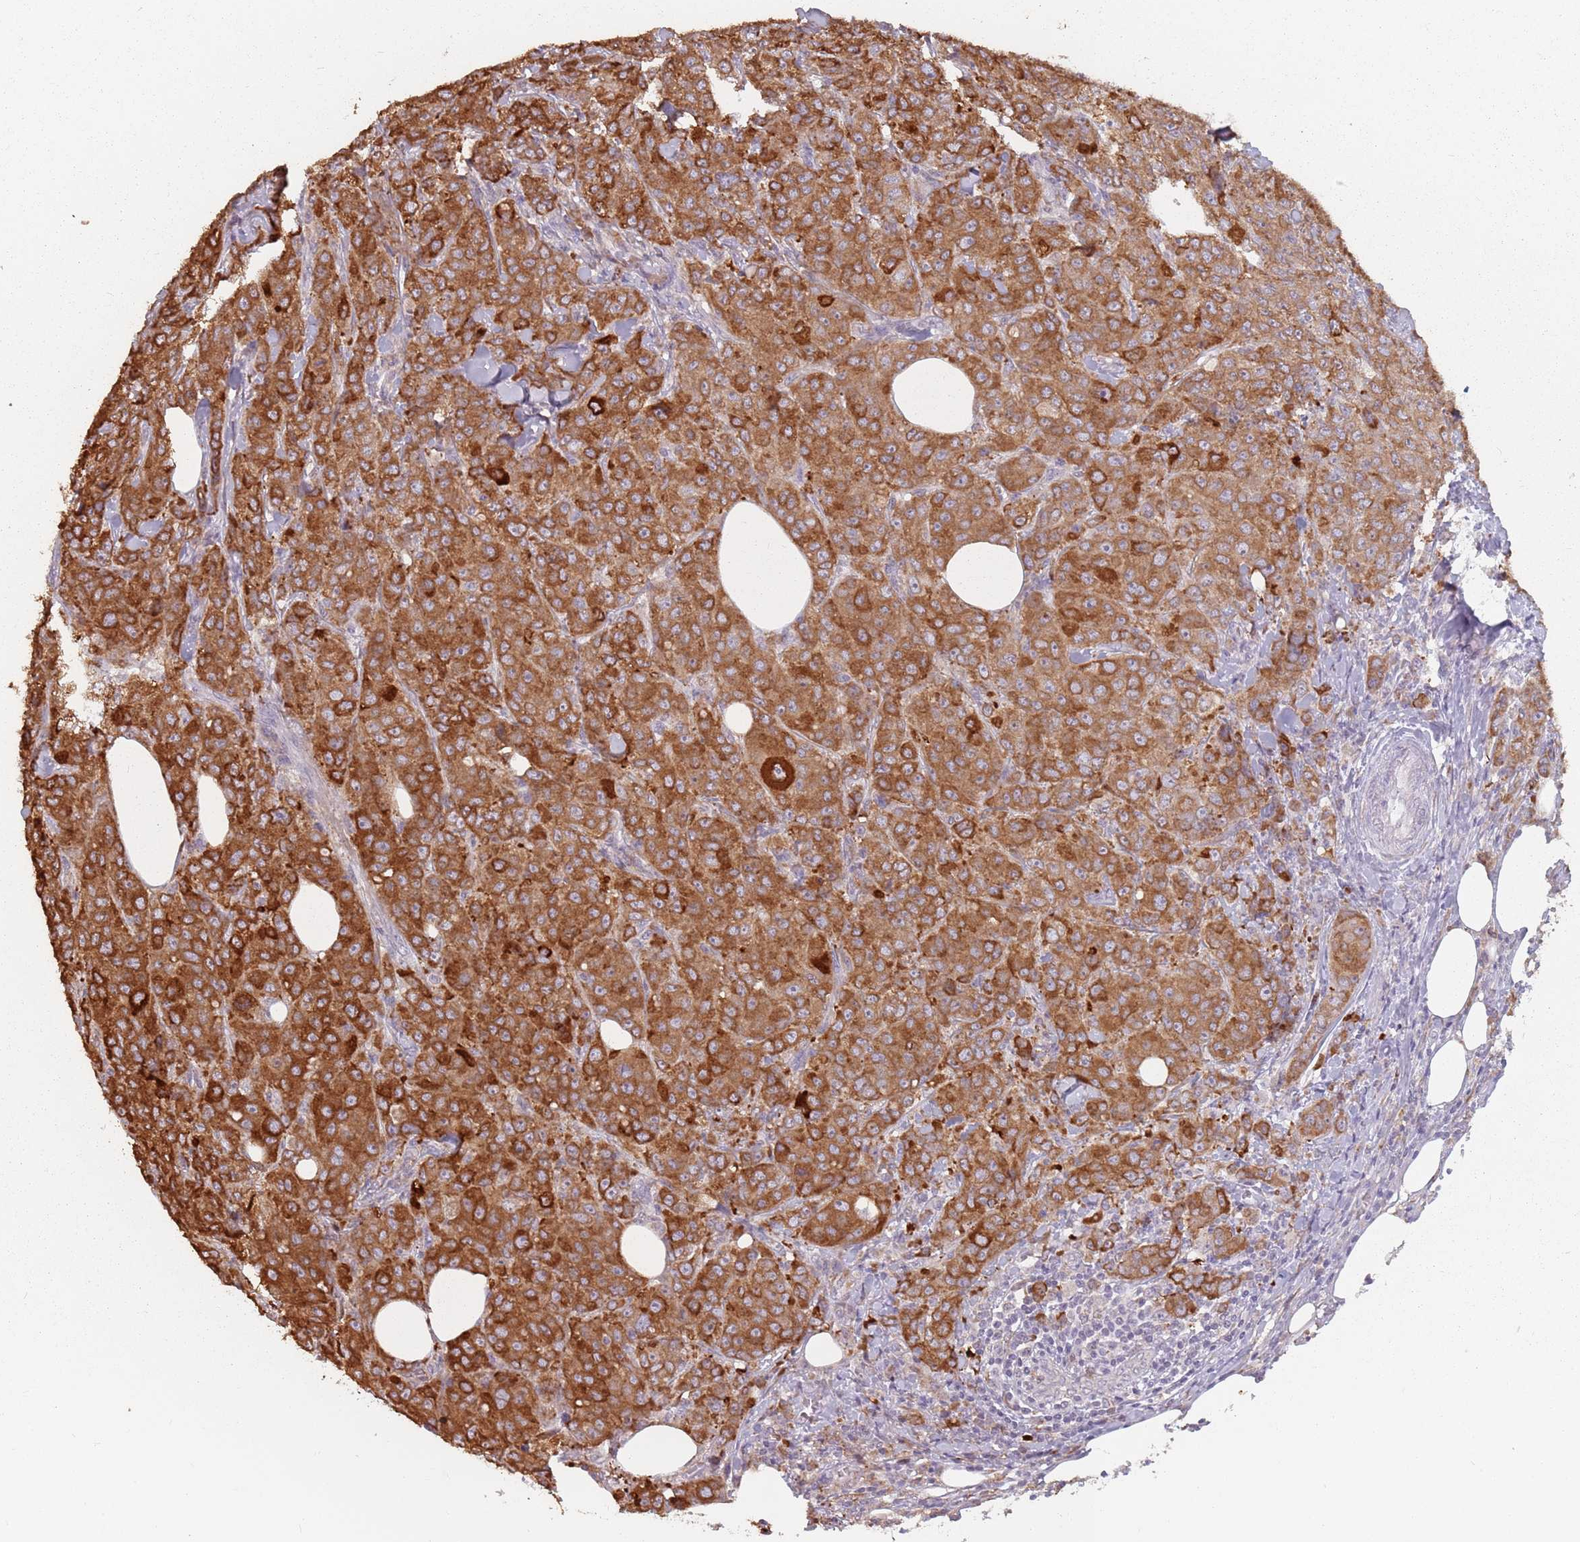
{"staining": {"intensity": "strong", "quantity": ">75%", "location": "cytoplasmic/membranous"}, "tissue": "breast cancer", "cell_type": "Tumor cells", "image_type": "cancer", "snomed": [{"axis": "morphology", "description": "Duct carcinoma"}, {"axis": "topography", "description": "Breast"}], "caption": "Immunohistochemistry micrograph of breast intraductal carcinoma stained for a protein (brown), which exhibits high levels of strong cytoplasmic/membranous staining in approximately >75% of tumor cells.", "gene": "RPS9", "patient": {"sex": "female", "age": 43}}